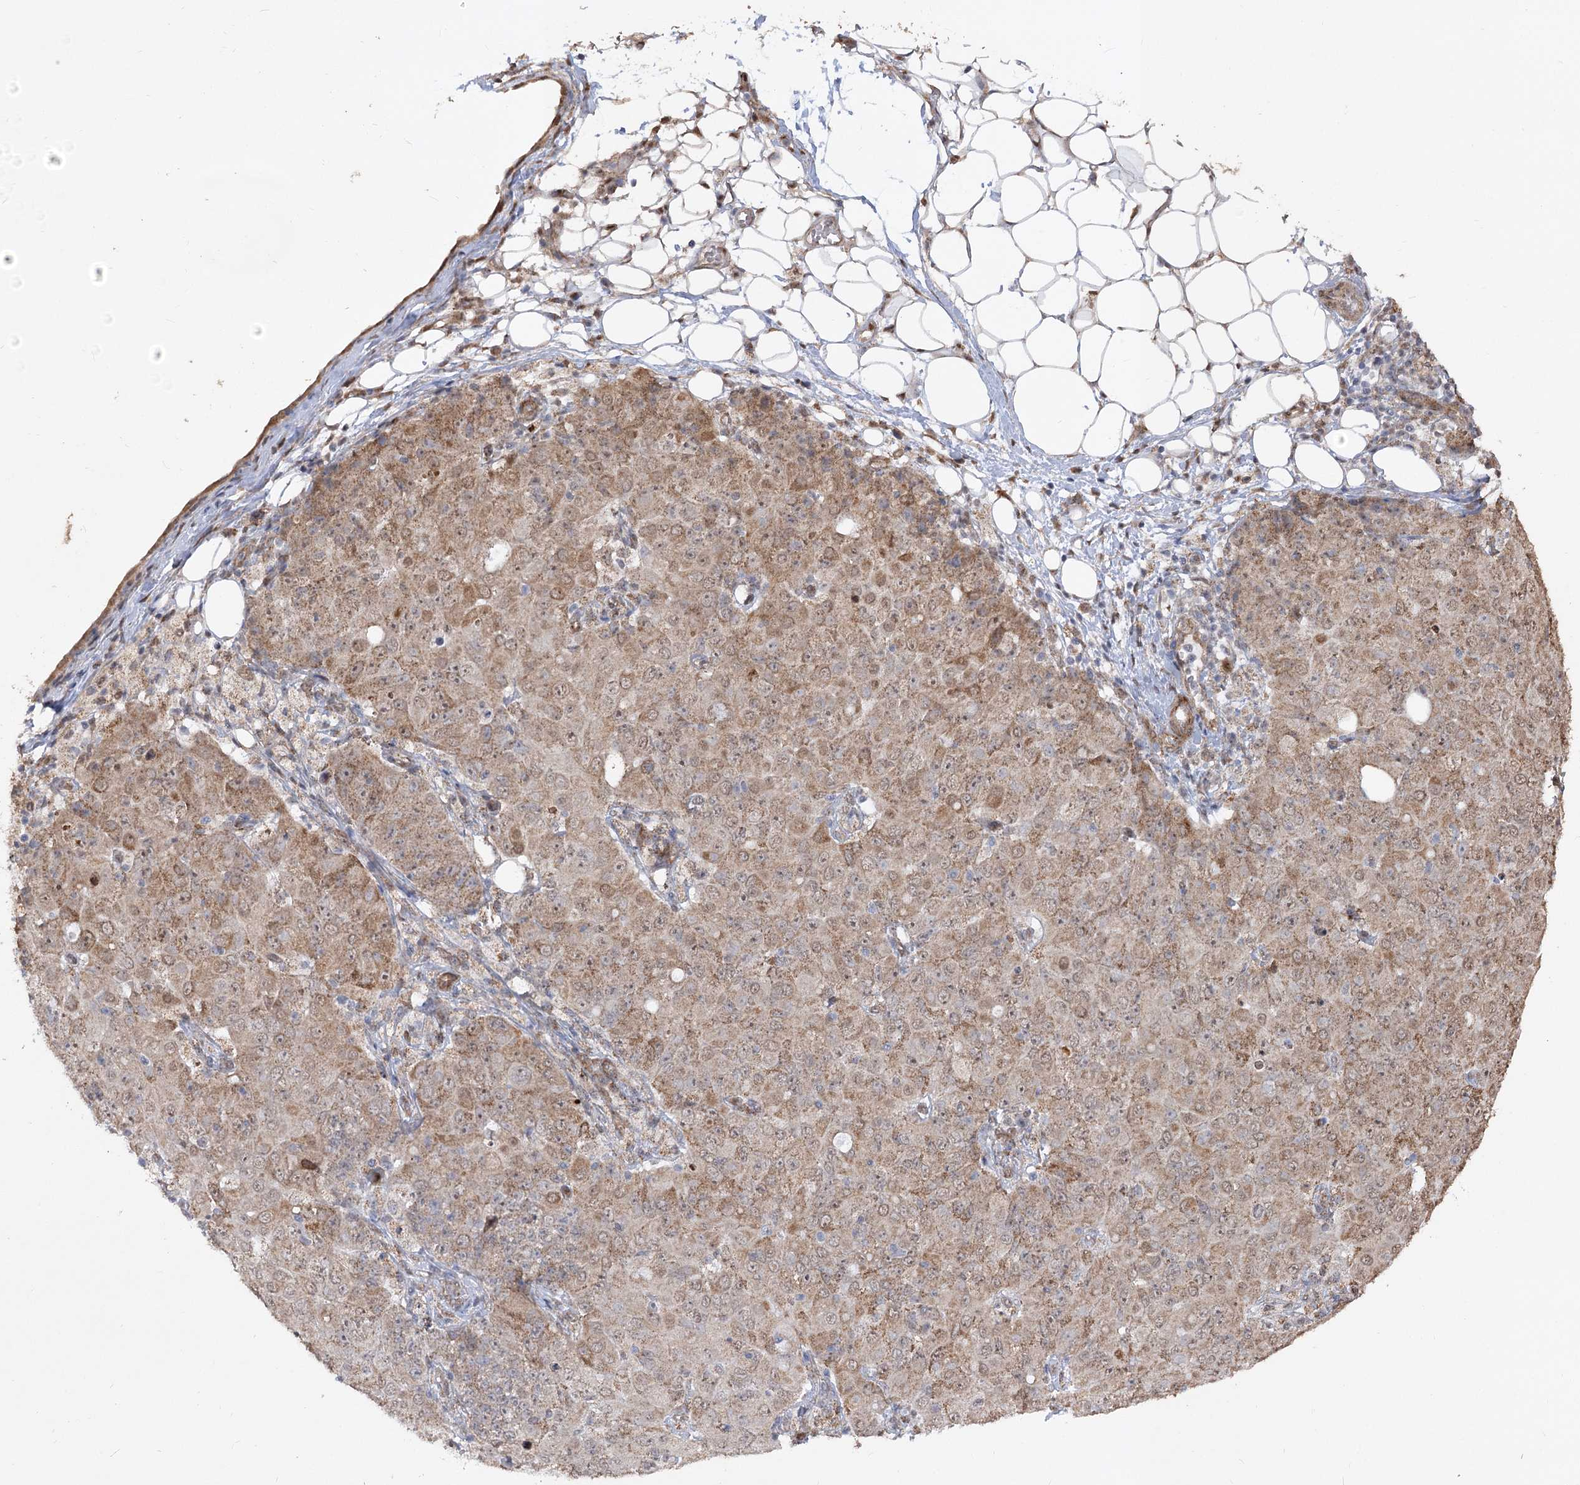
{"staining": {"intensity": "moderate", "quantity": ">75%", "location": "cytoplasmic/membranous"}, "tissue": "ovarian cancer", "cell_type": "Tumor cells", "image_type": "cancer", "snomed": [{"axis": "morphology", "description": "Carcinoma, endometroid"}, {"axis": "topography", "description": "Ovary"}], "caption": "IHC (DAB) staining of human ovarian cancer (endometroid carcinoma) displays moderate cytoplasmic/membranous protein expression in about >75% of tumor cells.", "gene": "ZSCAN23", "patient": {"sex": "female", "age": 42}}